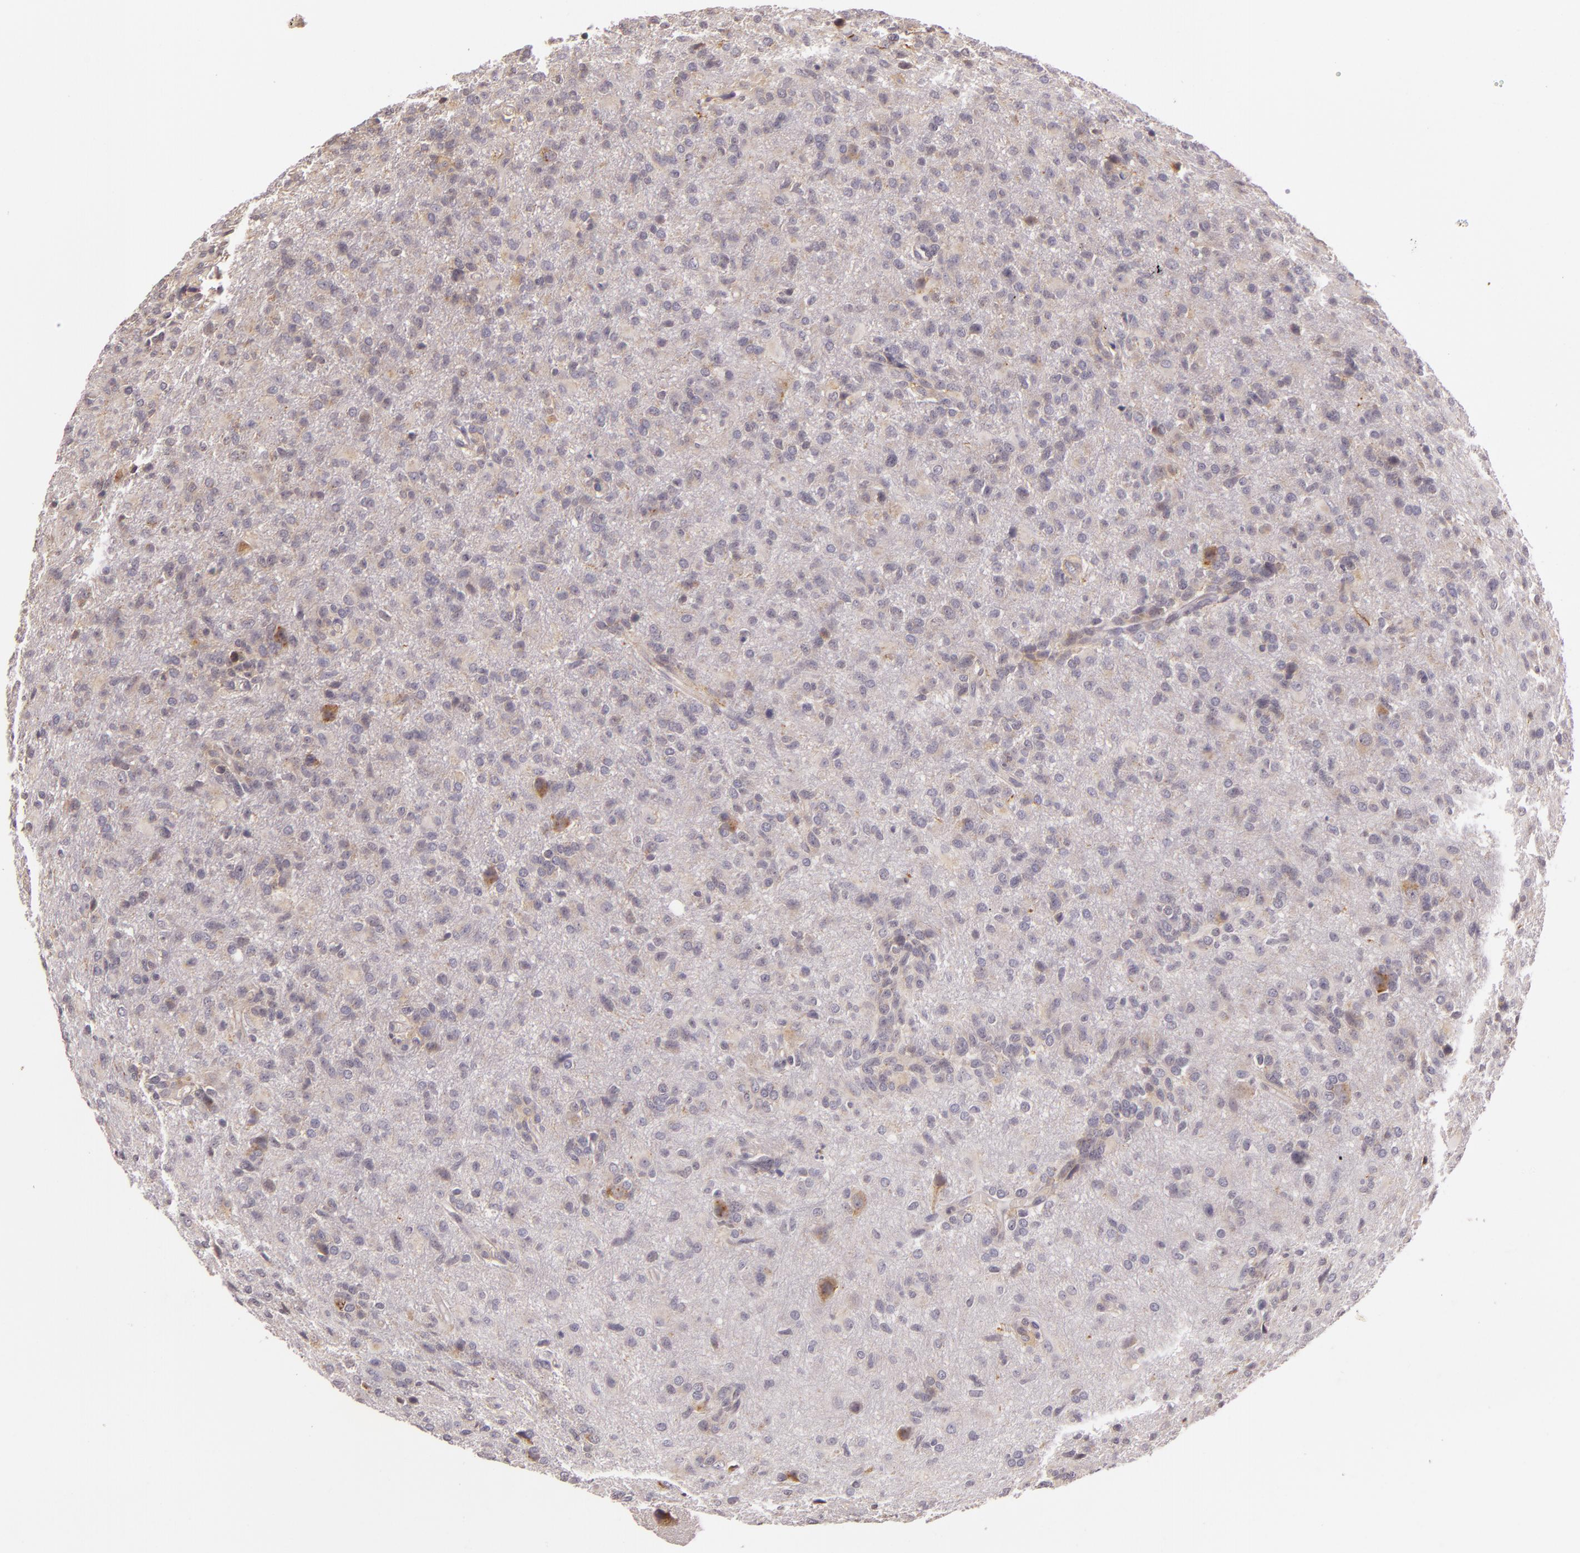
{"staining": {"intensity": "weak", "quantity": "<25%", "location": "cytoplasmic/membranous"}, "tissue": "glioma", "cell_type": "Tumor cells", "image_type": "cancer", "snomed": [{"axis": "morphology", "description": "Glioma, malignant, High grade"}, {"axis": "topography", "description": "Brain"}], "caption": "A photomicrograph of malignant glioma (high-grade) stained for a protein displays no brown staining in tumor cells.", "gene": "ARMH4", "patient": {"sex": "male", "age": 68}}